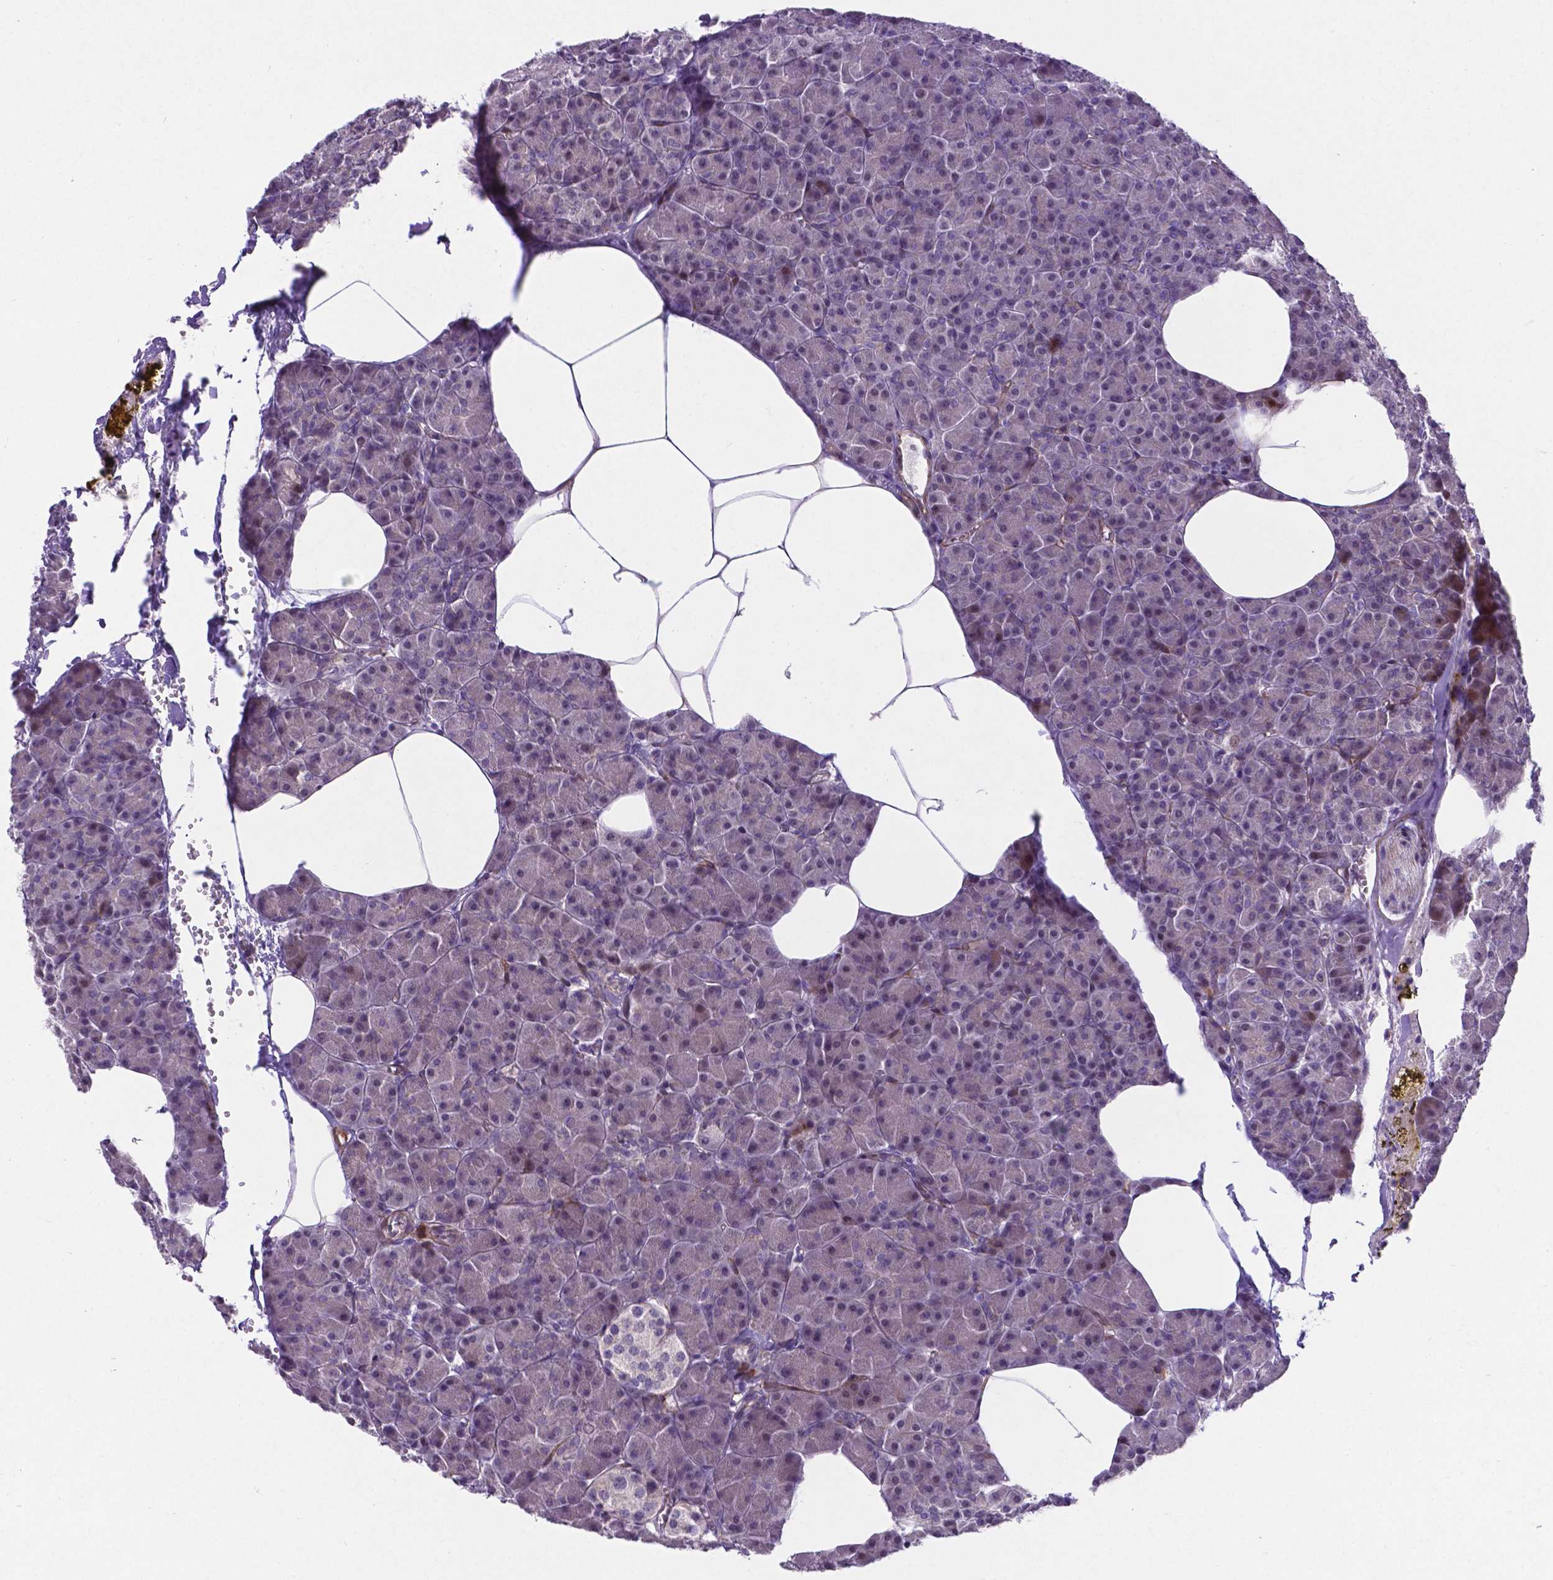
{"staining": {"intensity": "negative", "quantity": "none", "location": "none"}, "tissue": "pancreas", "cell_type": "Exocrine glandular cells", "image_type": "normal", "snomed": [{"axis": "morphology", "description": "Normal tissue, NOS"}, {"axis": "topography", "description": "Pancreas"}], "caption": "This is an immunohistochemistry histopathology image of normal human pancreas. There is no expression in exocrine glandular cells.", "gene": "PFKFB4", "patient": {"sex": "female", "age": 45}}